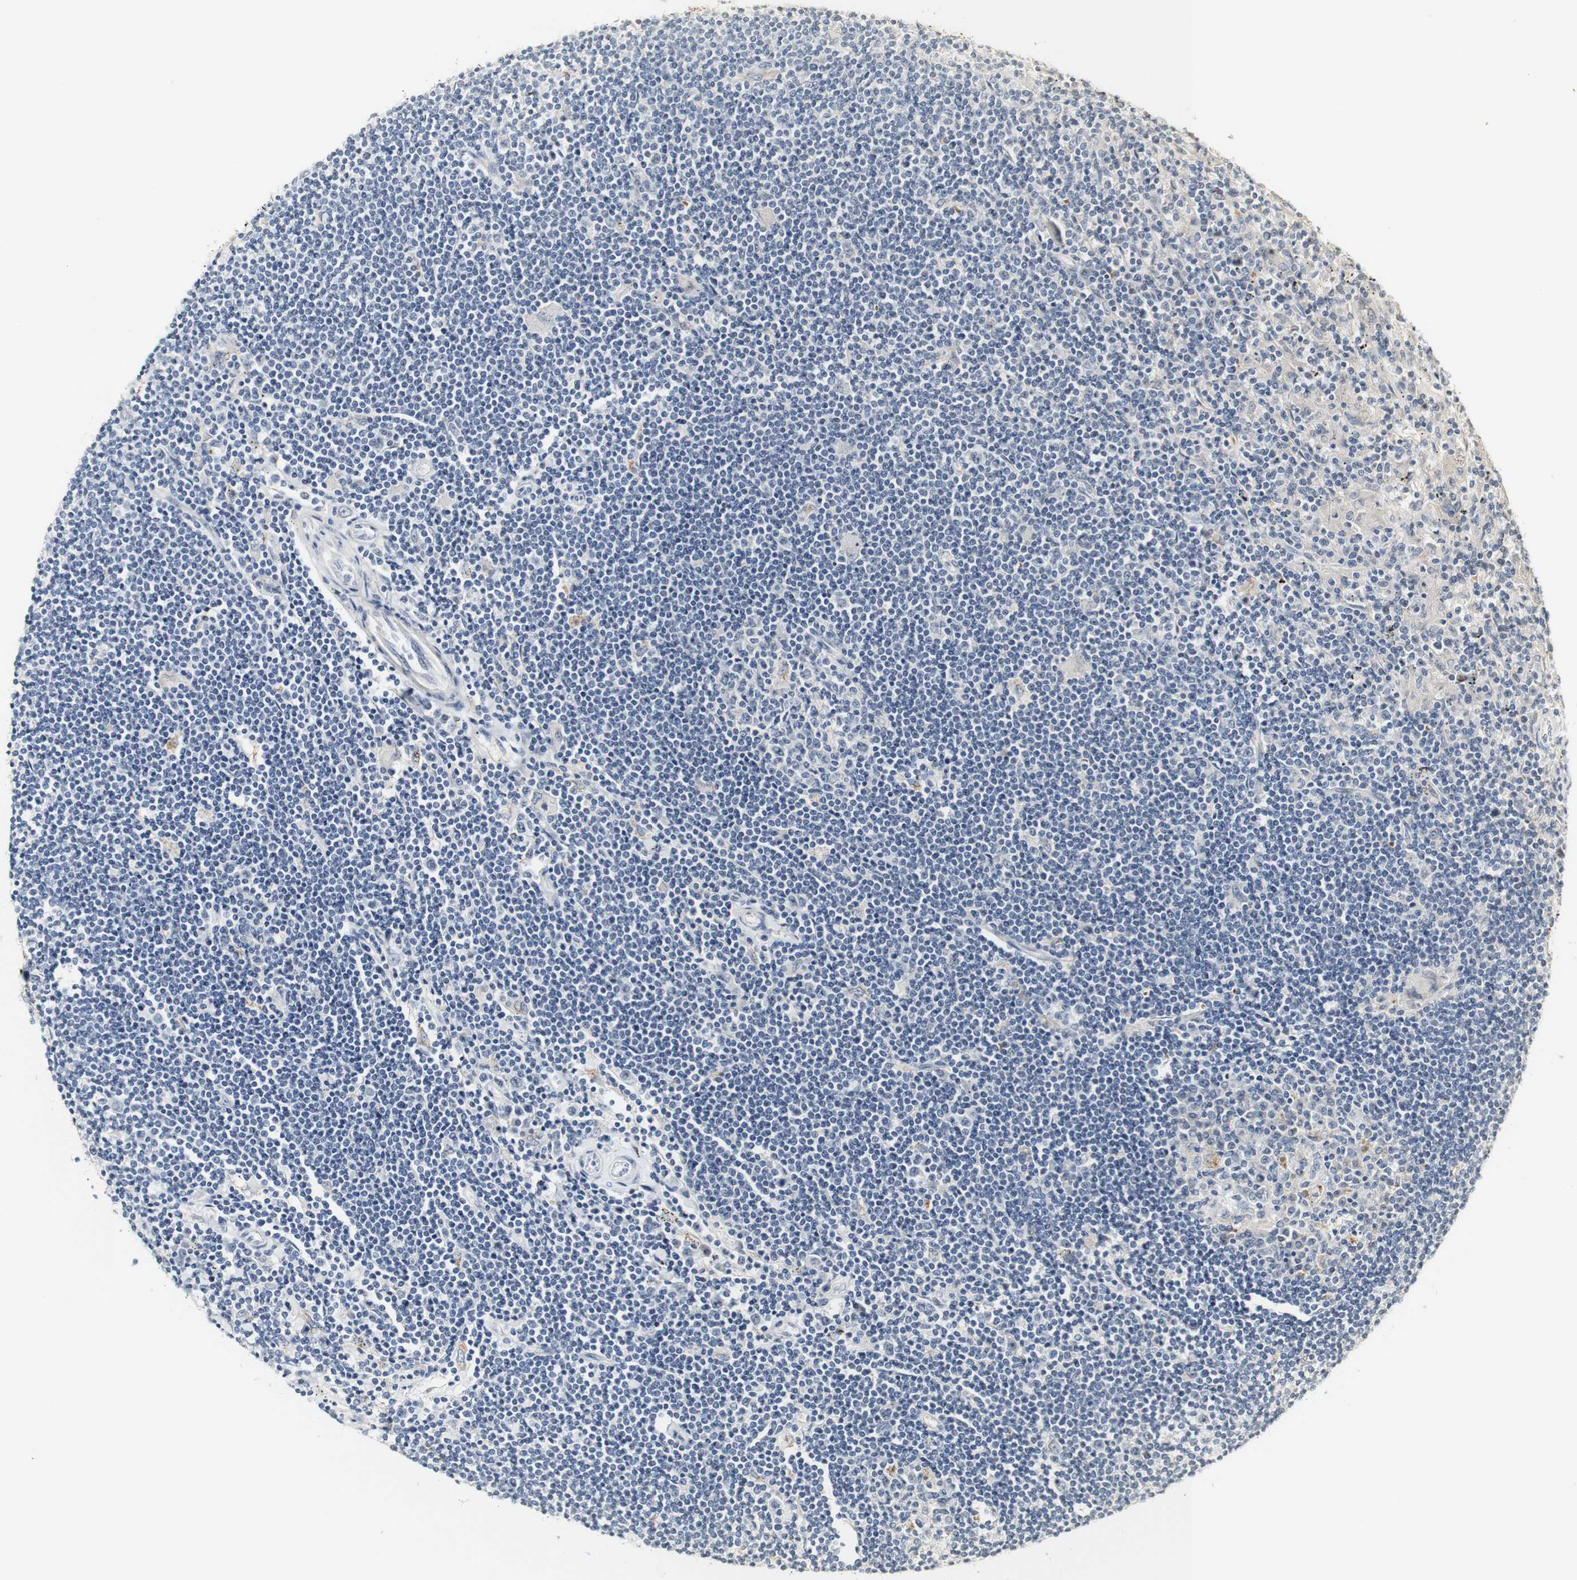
{"staining": {"intensity": "negative", "quantity": "none", "location": "none"}, "tissue": "lymphoma", "cell_type": "Tumor cells", "image_type": "cancer", "snomed": [{"axis": "morphology", "description": "Malignant lymphoma, non-Hodgkin's type, Low grade"}, {"axis": "topography", "description": "Spleen"}], "caption": "A photomicrograph of human malignant lymphoma, non-Hodgkin's type (low-grade) is negative for staining in tumor cells.", "gene": "SYT7", "patient": {"sex": "male", "age": 76}}